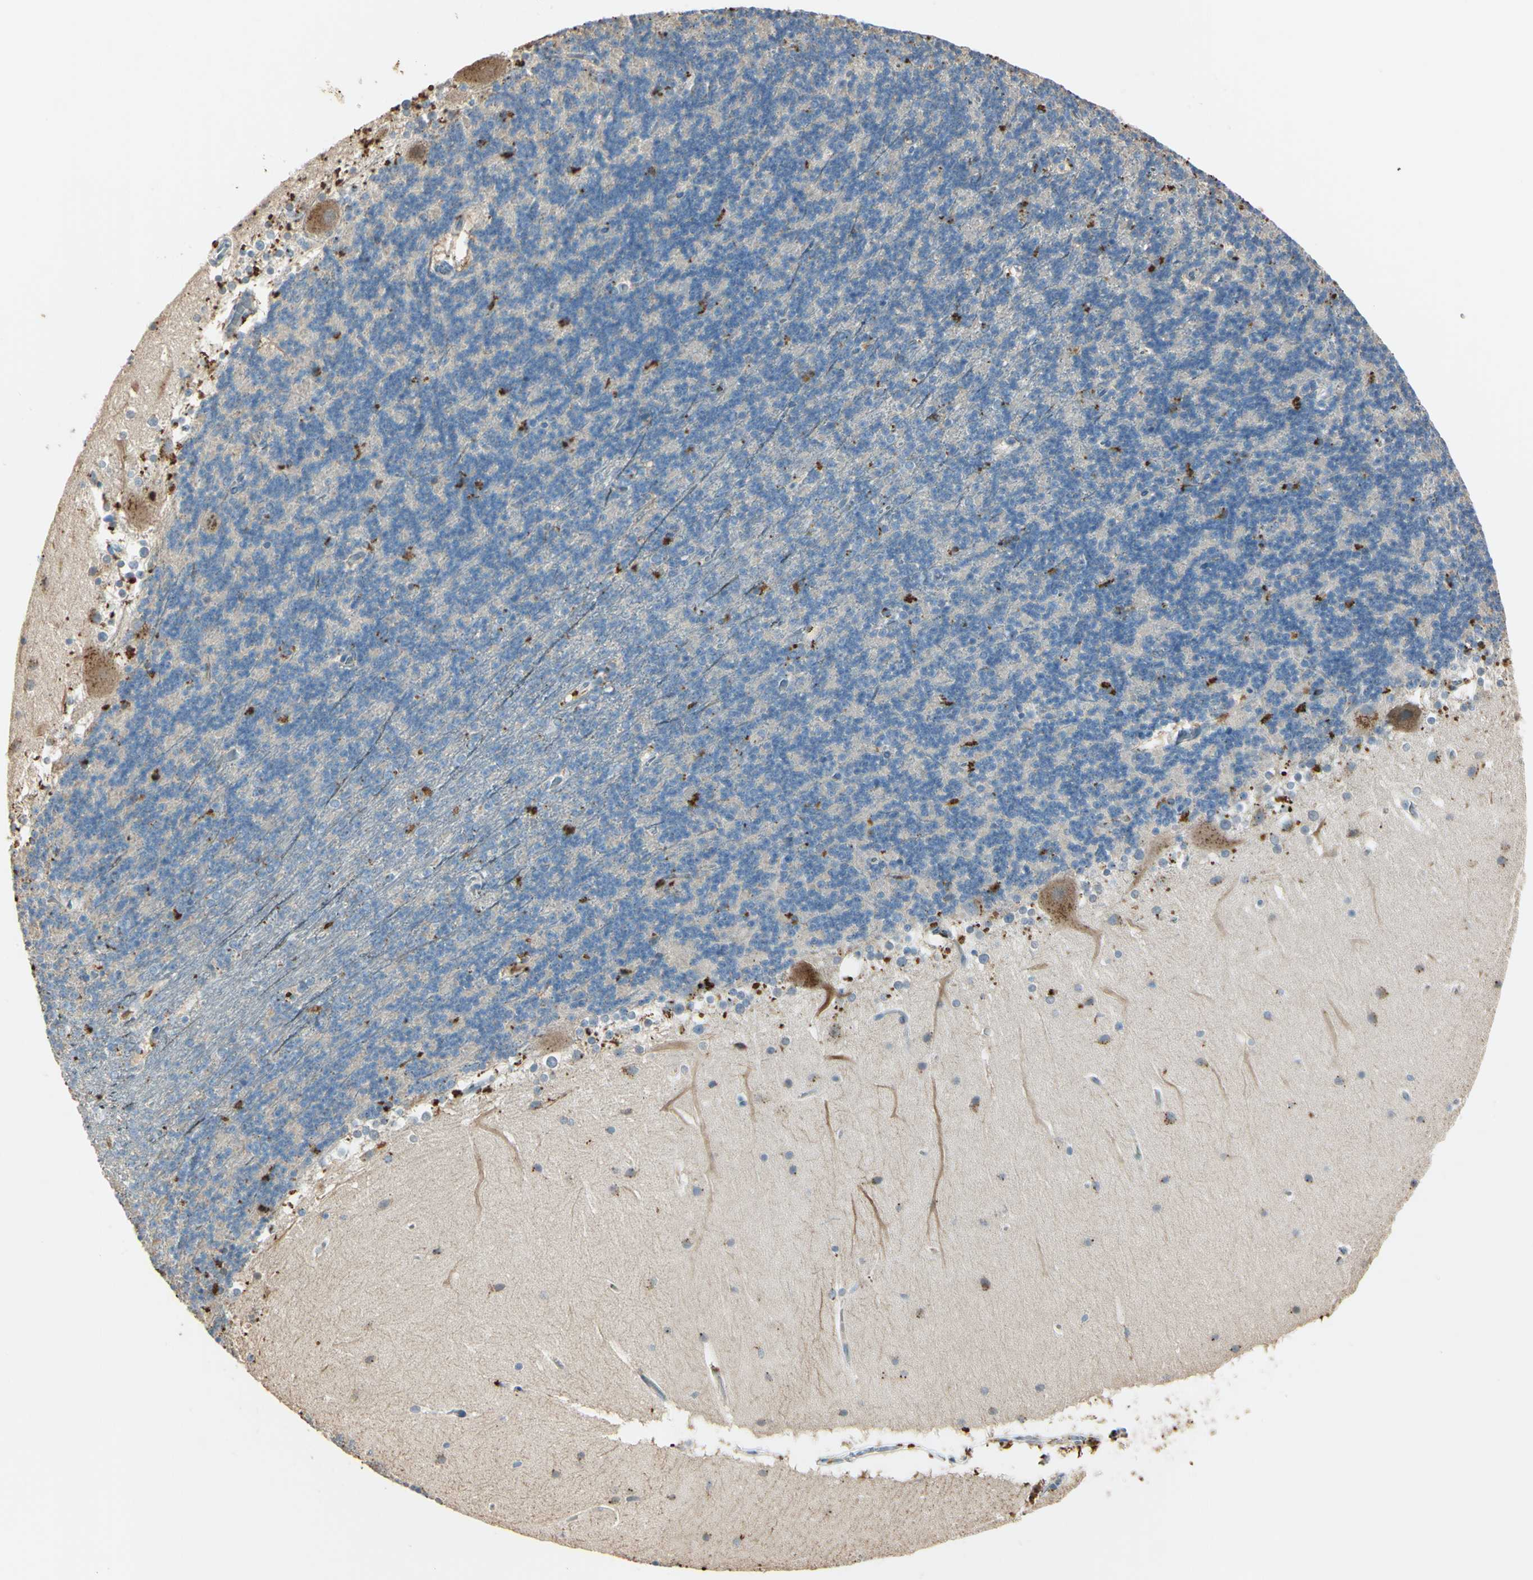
{"staining": {"intensity": "weak", "quantity": ">75%", "location": "cytoplasmic/membranous"}, "tissue": "cerebellum", "cell_type": "Cells in granular layer", "image_type": "normal", "snomed": [{"axis": "morphology", "description": "Normal tissue, NOS"}, {"axis": "topography", "description": "Cerebellum"}], "caption": "The photomicrograph shows immunohistochemical staining of benign cerebellum. There is weak cytoplasmic/membranous staining is present in approximately >75% of cells in granular layer.", "gene": "ANGPTL1", "patient": {"sex": "female", "age": 19}}